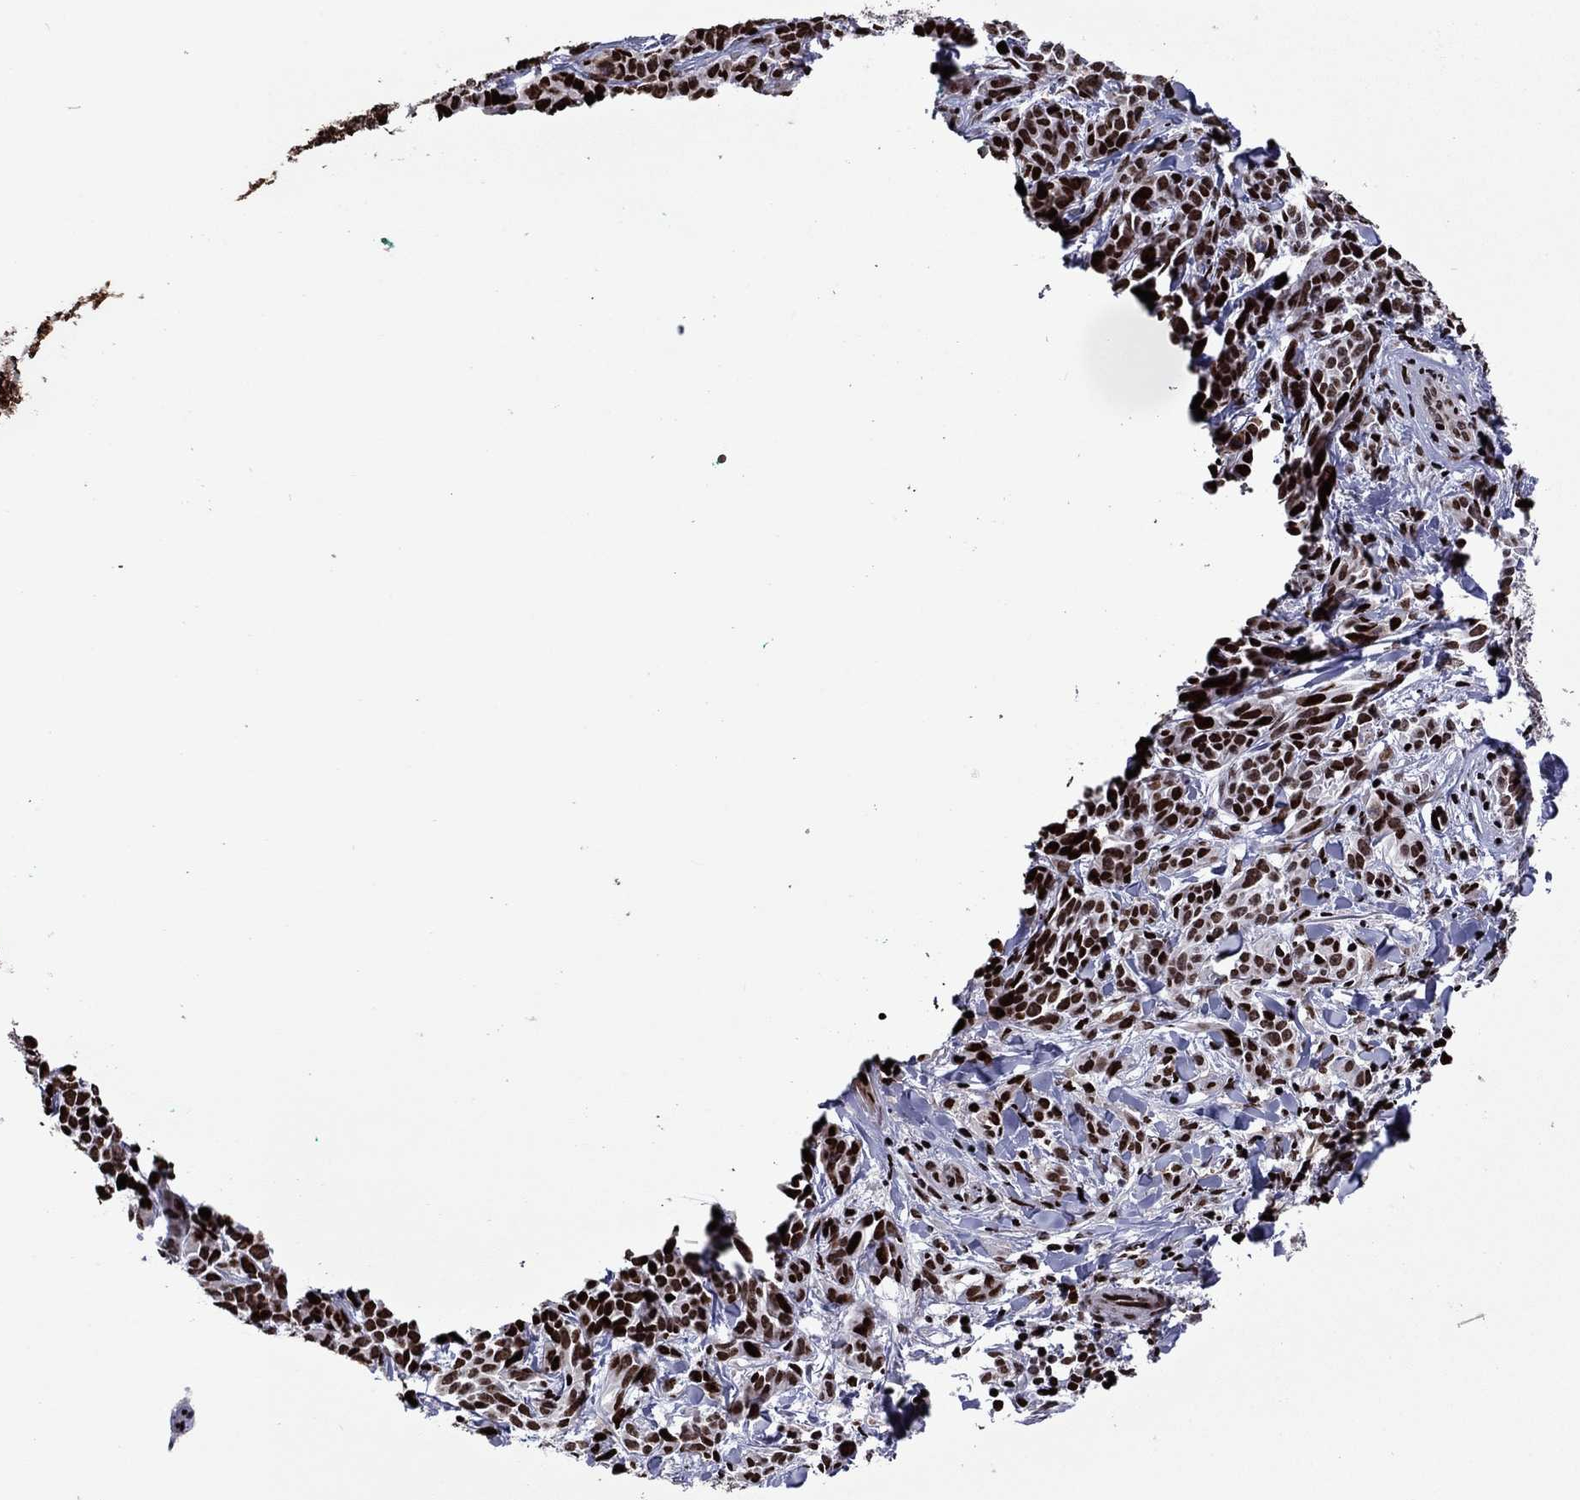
{"staining": {"intensity": "strong", "quantity": "25%-75%", "location": "nuclear"}, "tissue": "melanoma", "cell_type": "Tumor cells", "image_type": "cancer", "snomed": [{"axis": "morphology", "description": "Malignant melanoma, NOS"}, {"axis": "topography", "description": "Skin"}], "caption": "Protein staining reveals strong nuclear positivity in approximately 25%-75% of tumor cells in malignant melanoma.", "gene": "LIMK1", "patient": {"sex": "female", "age": 88}}